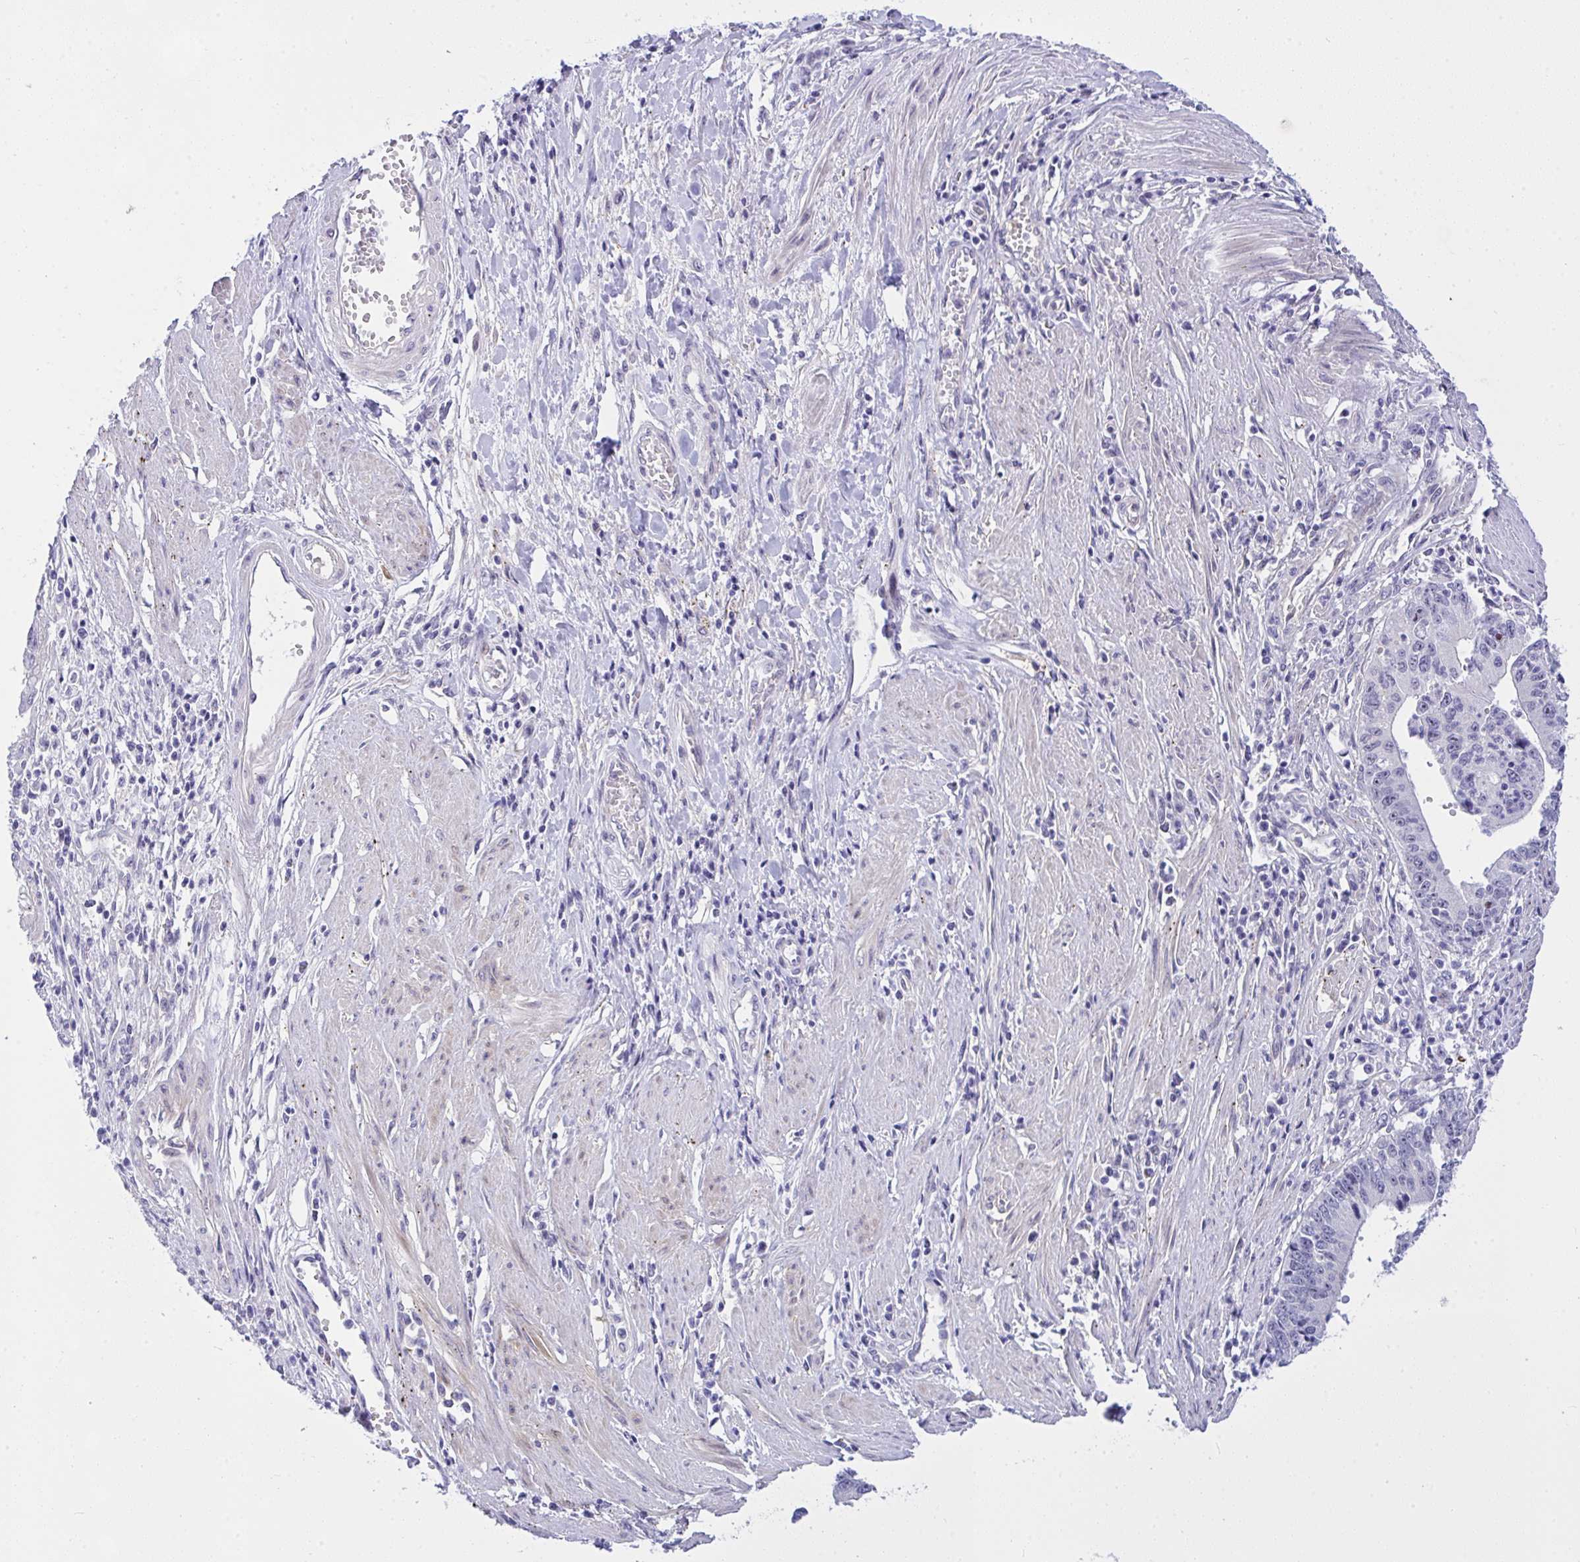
{"staining": {"intensity": "weak", "quantity": "<25%", "location": "nuclear"}, "tissue": "stomach cancer", "cell_type": "Tumor cells", "image_type": "cancer", "snomed": [{"axis": "morphology", "description": "Adenocarcinoma, NOS"}, {"axis": "topography", "description": "Stomach"}], "caption": "A photomicrograph of stomach cancer (adenocarcinoma) stained for a protein shows no brown staining in tumor cells.", "gene": "NFXL1", "patient": {"sex": "male", "age": 59}}